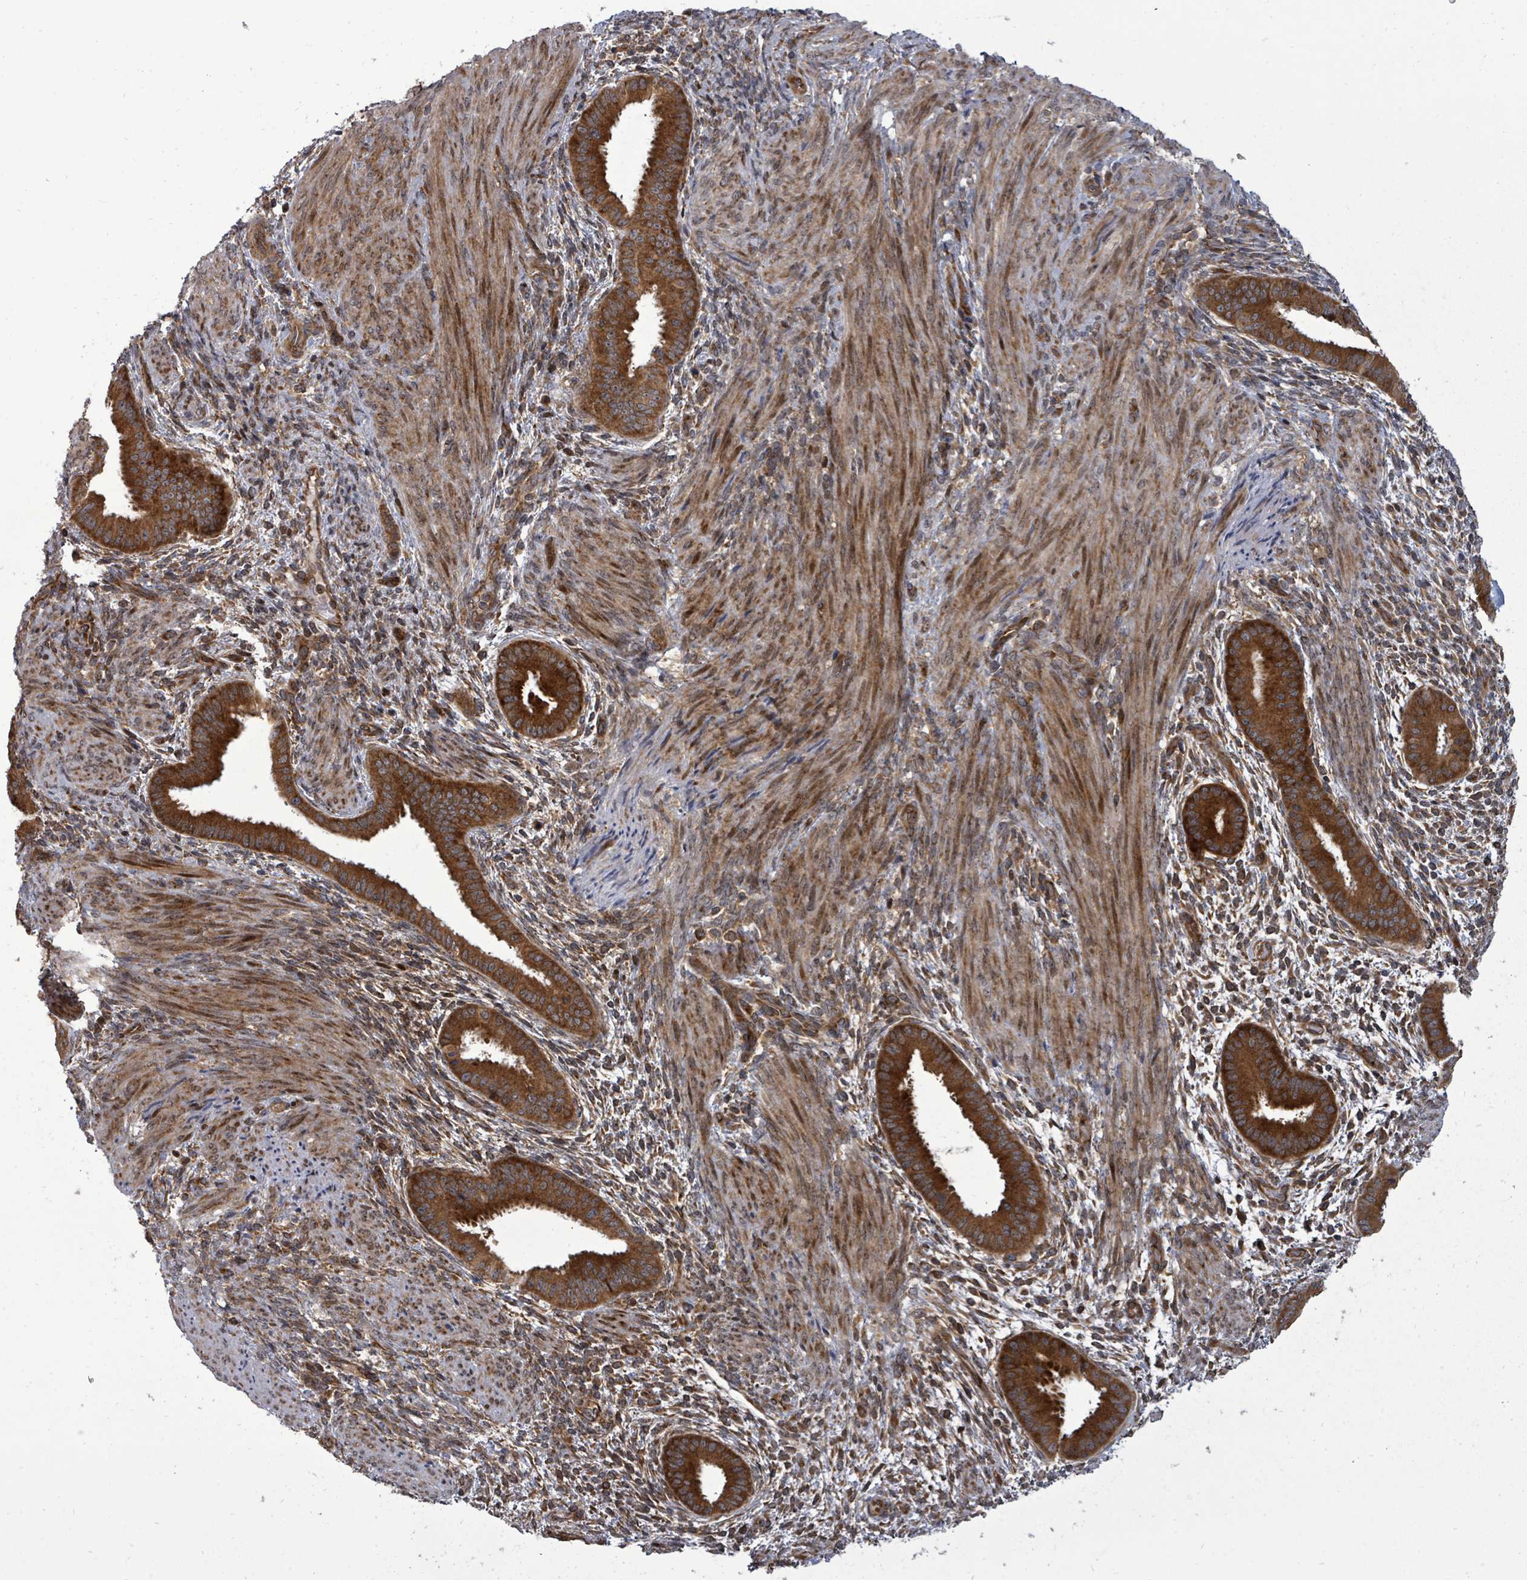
{"staining": {"intensity": "moderate", "quantity": "25%-75%", "location": "cytoplasmic/membranous"}, "tissue": "endometrium", "cell_type": "Cells in endometrial stroma", "image_type": "normal", "snomed": [{"axis": "morphology", "description": "Normal tissue, NOS"}, {"axis": "topography", "description": "Endometrium"}], "caption": "IHC of normal endometrium demonstrates medium levels of moderate cytoplasmic/membranous expression in approximately 25%-75% of cells in endometrial stroma. The protein is shown in brown color, while the nuclei are stained blue.", "gene": "EIF3CL", "patient": {"sex": "female", "age": 36}}